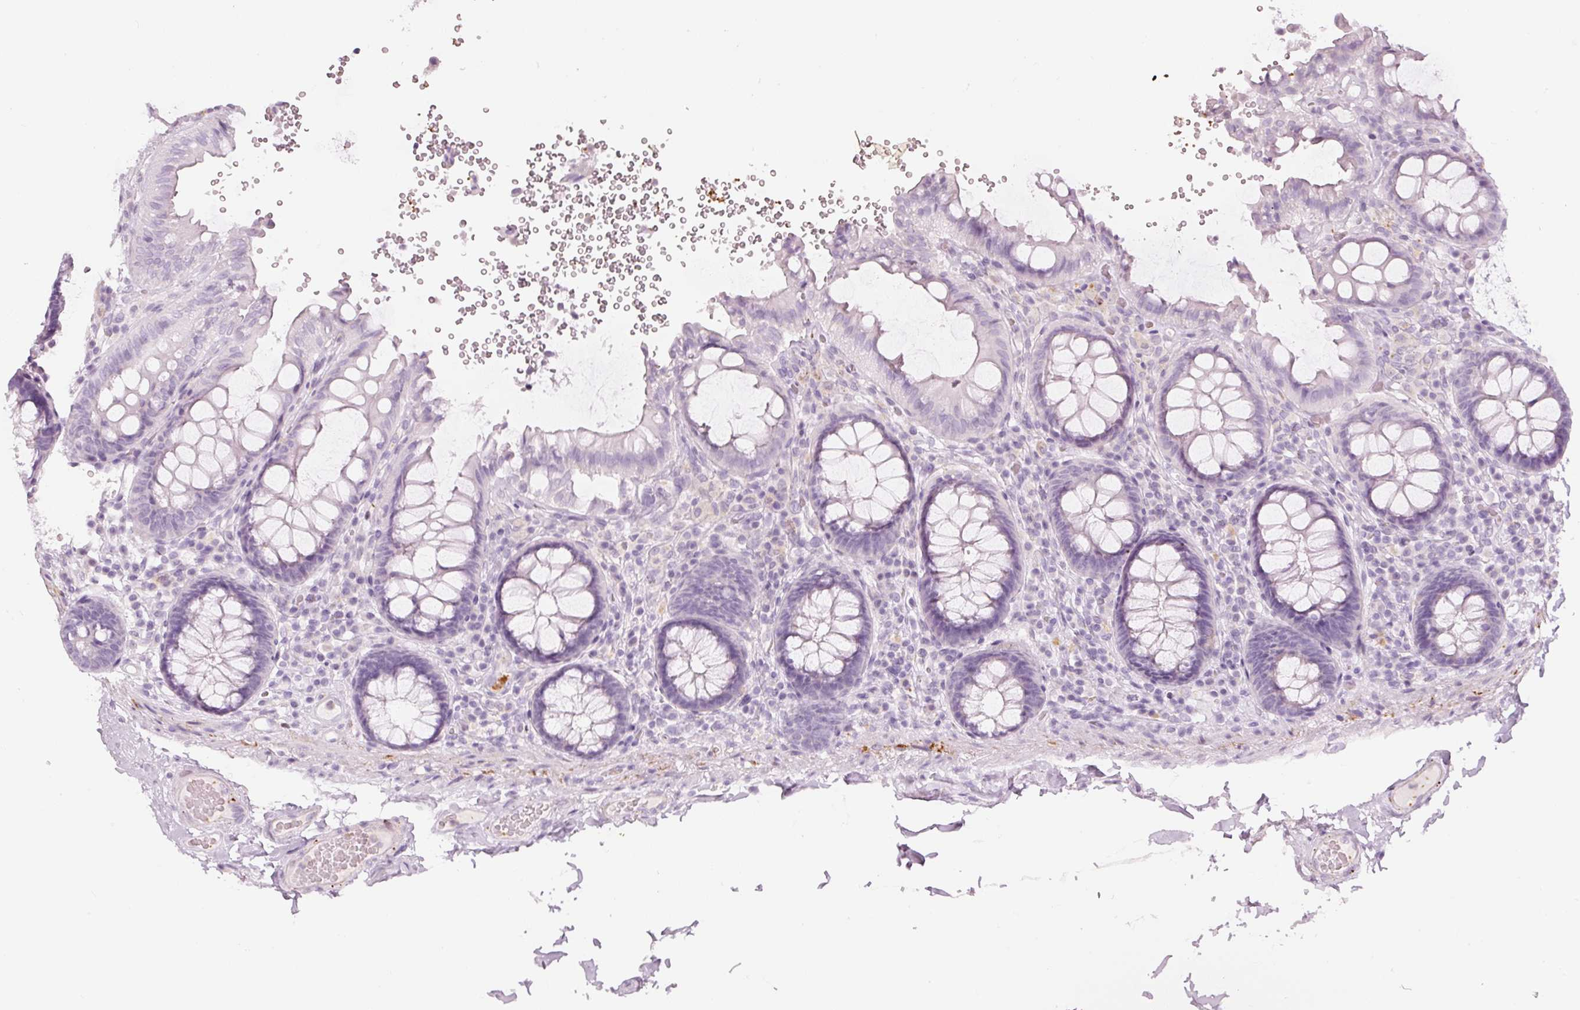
{"staining": {"intensity": "negative", "quantity": "none", "location": "none"}, "tissue": "colon", "cell_type": "Endothelial cells", "image_type": "normal", "snomed": [{"axis": "morphology", "description": "Normal tissue, NOS"}, {"axis": "topography", "description": "Colon"}], "caption": "High magnification brightfield microscopy of normal colon stained with DAB (brown) and counterstained with hematoxylin (blue): endothelial cells show no significant expression. (DAB IHC, high magnification).", "gene": "LECT2", "patient": {"sex": "male", "age": 84}}